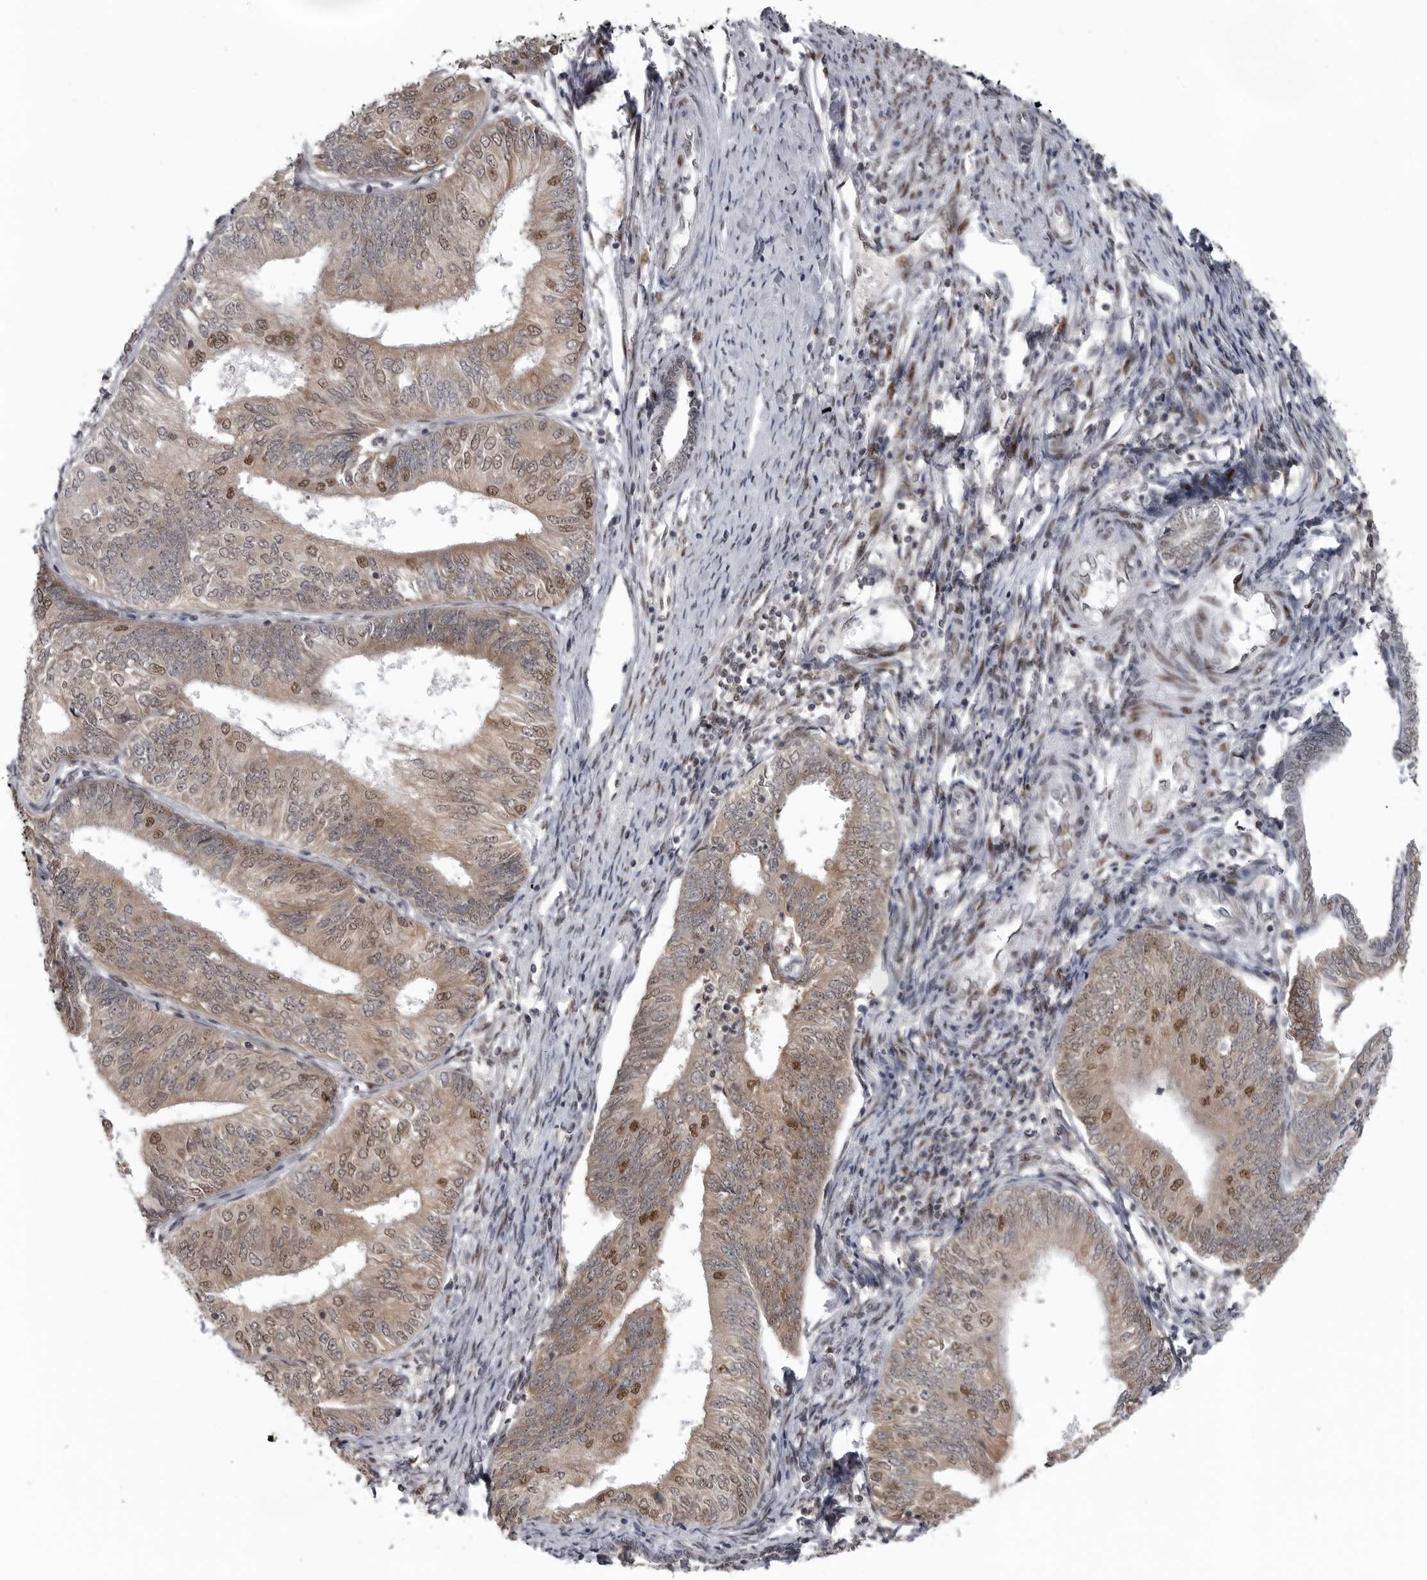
{"staining": {"intensity": "weak", "quantity": ">75%", "location": "cytoplasmic/membranous,nuclear"}, "tissue": "endometrial cancer", "cell_type": "Tumor cells", "image_type": "cancer", "snomed": [{"axis": "morphology", "description": "Adenocarcinoma, NOS"}, {"axis": "topography", "description": "Endometrium"}], "caption": "Immunohistochemistry (IHC) photomicrograph of neoplastic tissue: adenocarcinoma (endometrial) stained using IHC shows low levels of weak protein expression localized specifically in the cytoplasmic/membranous and nuclear of tumor cells, appearing as a cytoplasmic/membranous and nuclear brown color.", "gene": "C8orf58", "patient": {"sex": "female", "age": 58}}